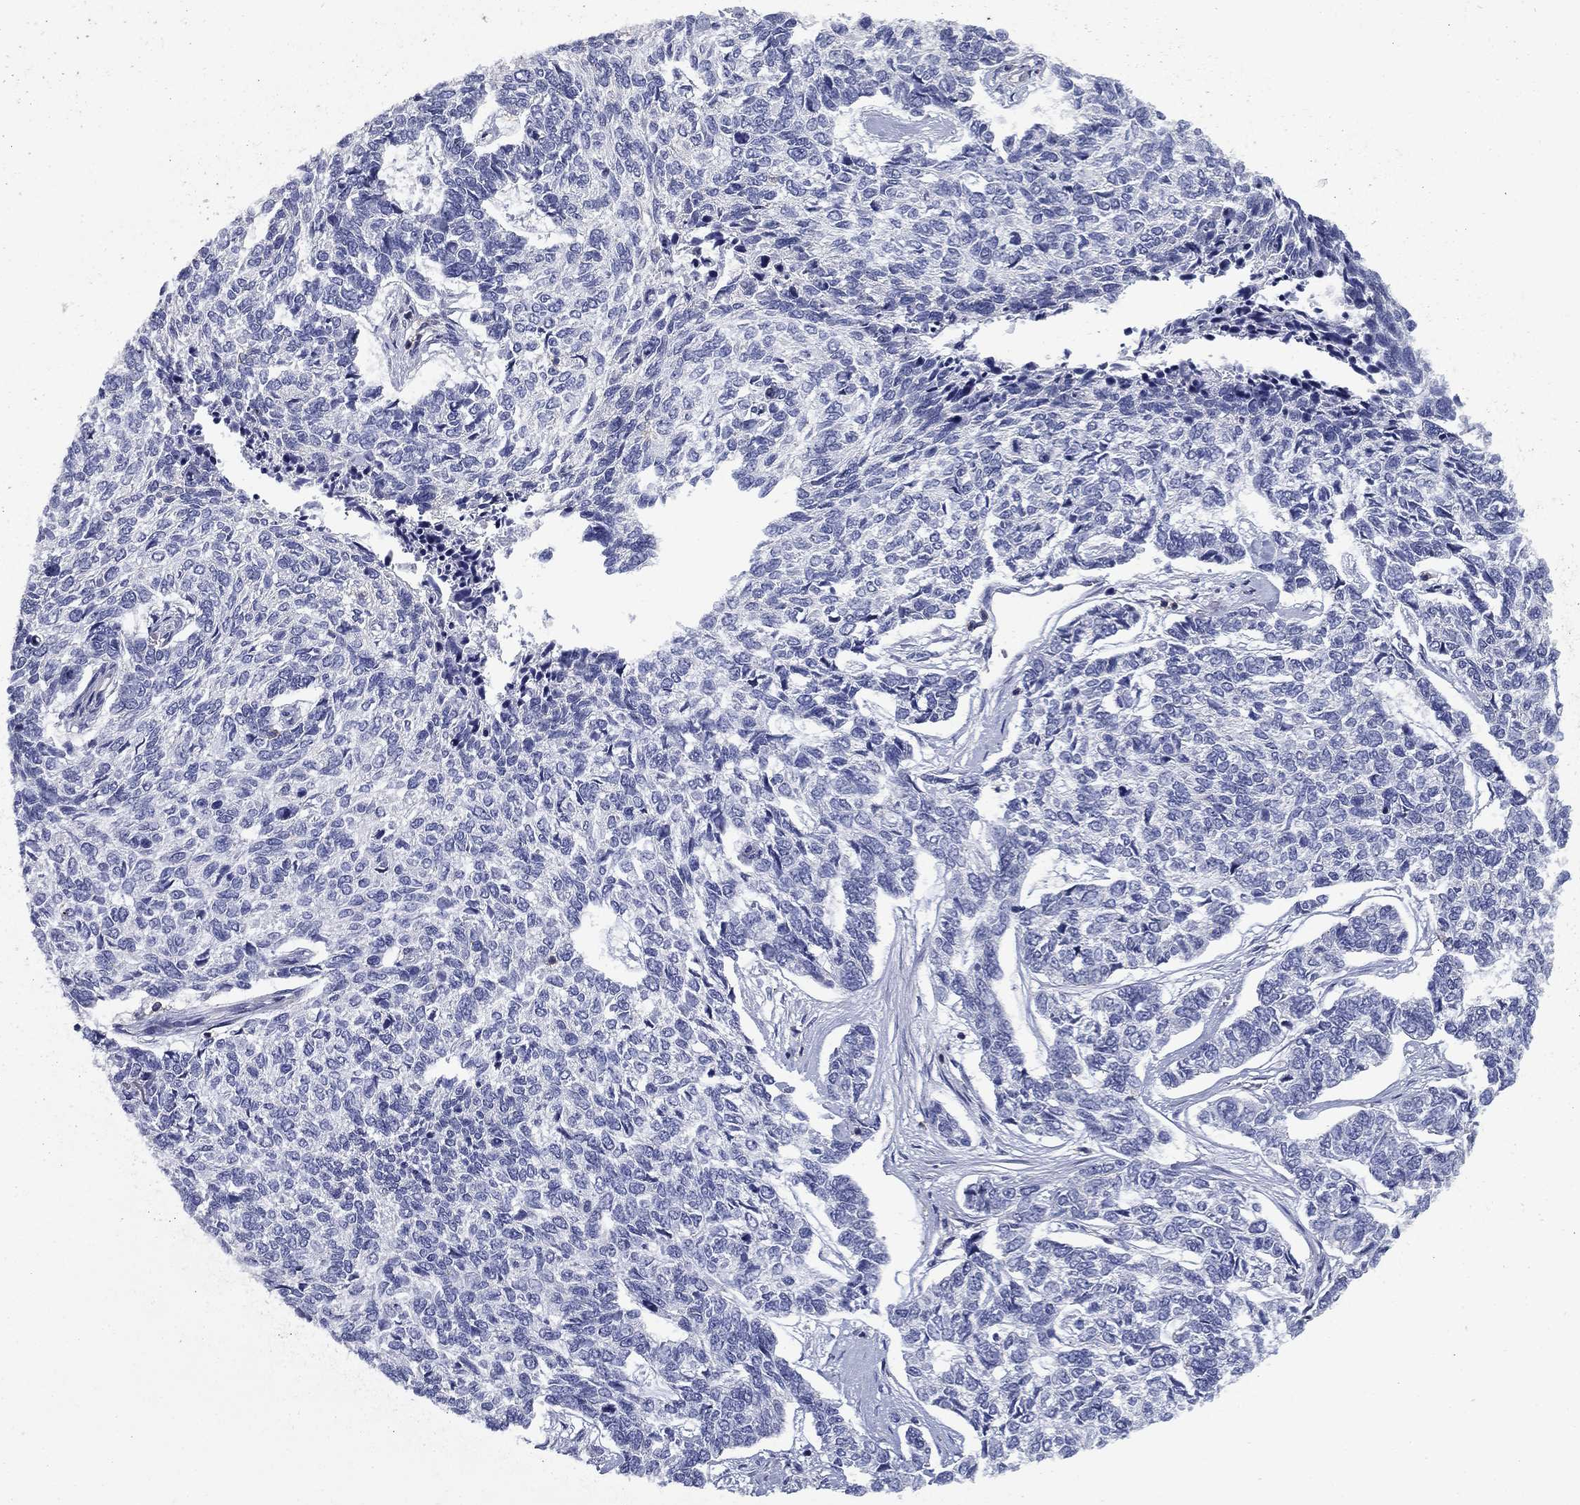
{"staining": {"intensity": "negative", "quantity": "none", "location": "none"}, "tissue": "skin cancer", "cell_type": "Tumor cells", "image_type": "cancer", "snomed": [{"axis": "morphology", "description": "Basal cell carcinoma"}, {"axis": "topography", "description": "Skin"}], "caption": "IHC image of basal cell carcinoma (skin) stained for a protein (brown), which displays no expression in tumor cells.", "gene": "SIT1", "patient": {"sex": "female", "age": 65}}